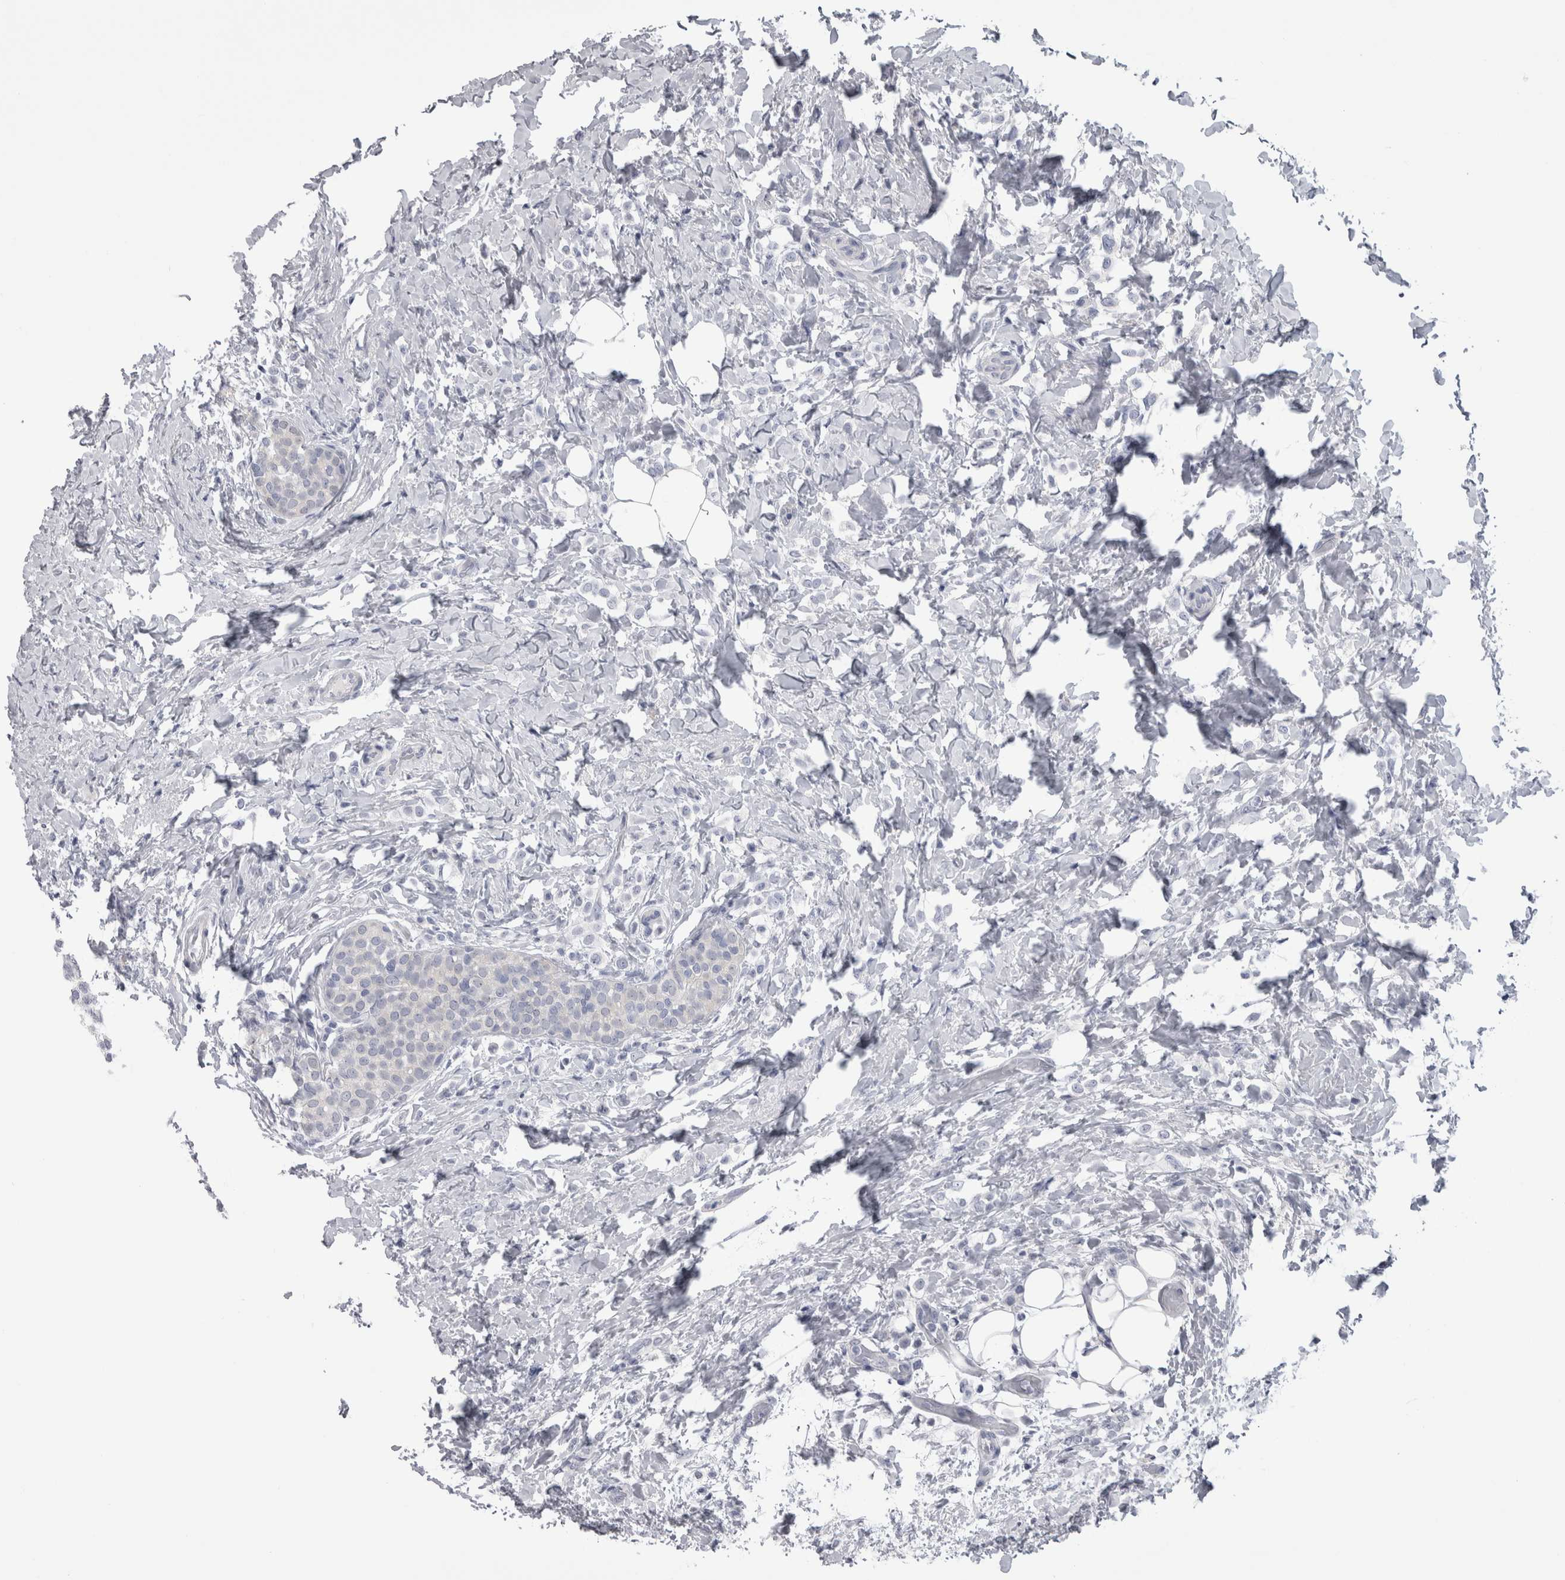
{"staining": {"intensity": "negative", "quantity": "none", "location": "none"}, "tissue": "breast cancer", "cell_type": "Tumor cells", "image_type": "cancer", "snomed": [{"axis": "morphology", "description": "Lobular carcinoma"}, {"axis": "topography", "description": "Breast"}], "caption": "Immunohistochemical staining of breast lobular carcinoma displays no significant positivity in tumor cells.", "gene": "AFMID", "patient": {"sex": "female", "age": 50}}